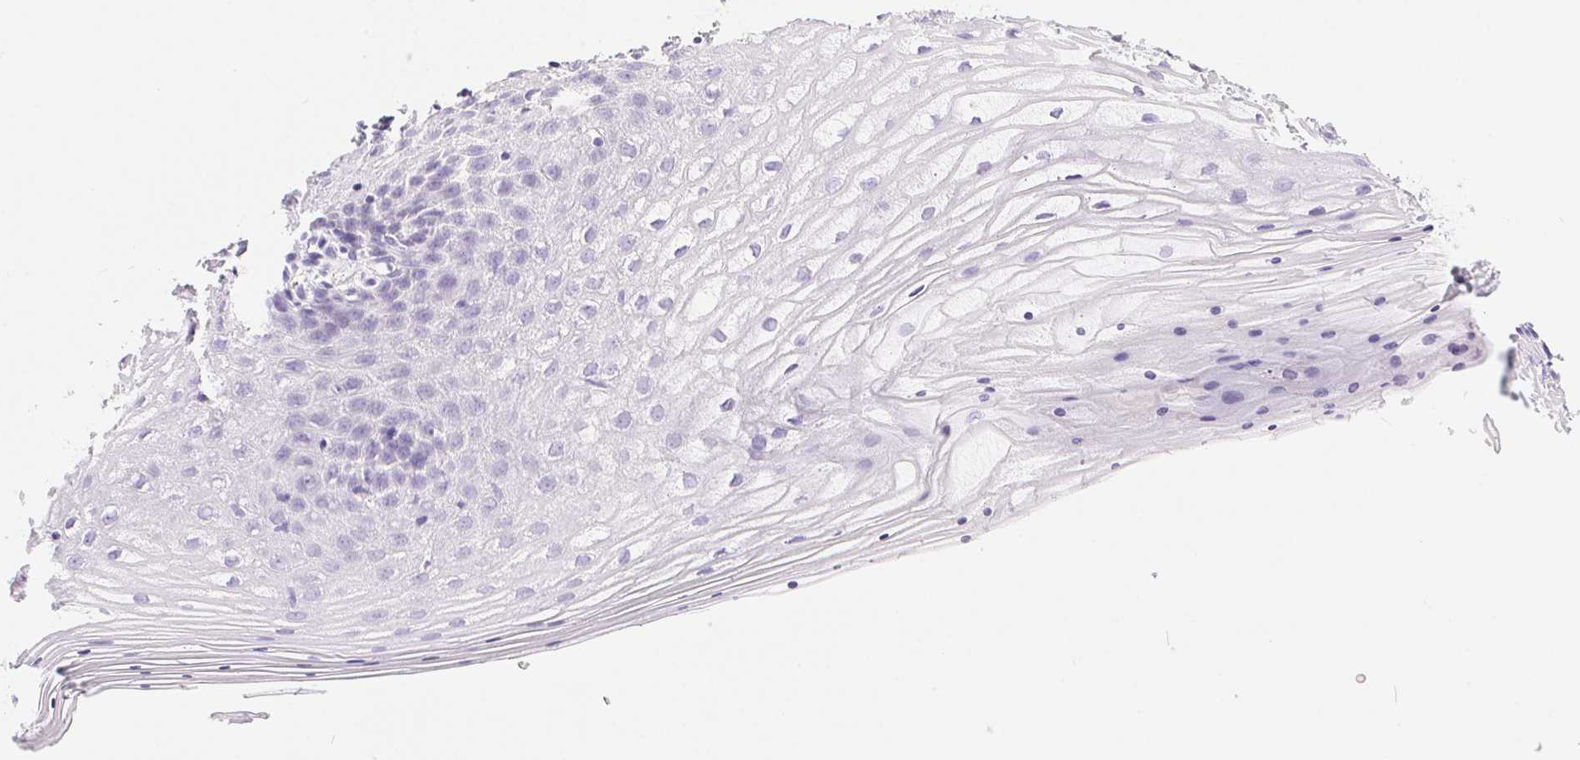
{"staining": {"intensity": "negative", "quantity": "none", "location": "none"}, "tissue": "vagina", "cell_type": "Squamous epithelial cells", "image_type": "normal", "snomed": [{"axis": "morphology", "description": "Normal tissue, NOS"}, {"axis": "topography", "description": "Vagina"}], "caption": "Micrograph shows no protein expression in squamous epithelial cells of normal vagina.", "gene": "XDH", "patient": {"sex": "female", "age": 42}}